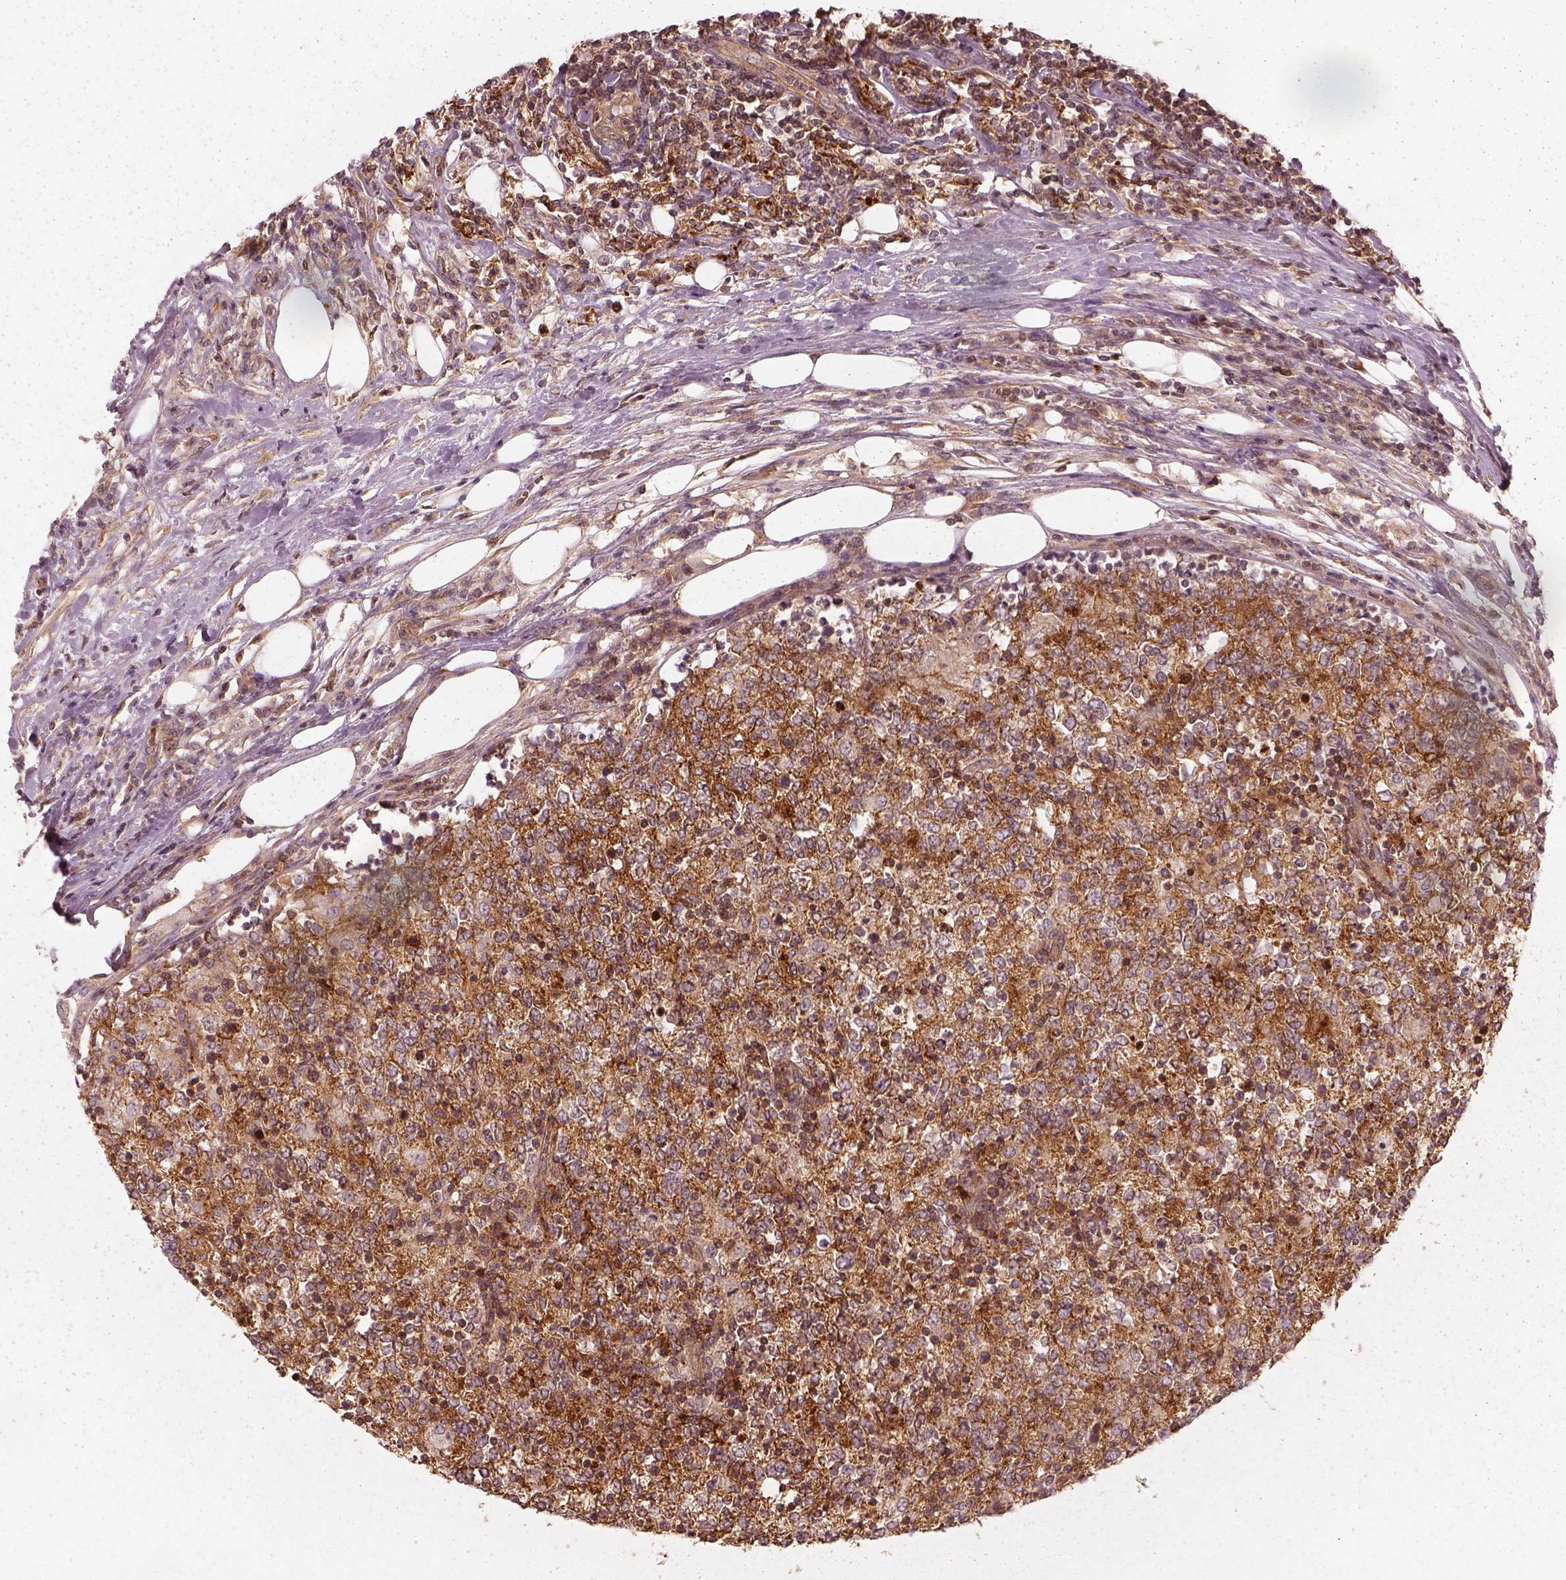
{"staining": {"intensity": "moderate", "quantity": ">75%", "location": "cytoplasmic/membranous"}, "tissue": "lymphoma", "cell_type": "Tumor cells", "image_type": "cancer", "snomed": [{"axis": "morphology", "description": "Malignant lymphoma, non-Hodgkin's type, High grade"}, {"axis": "topography", "description": "Lymph node"}], "caption": "Human malignant lymphoma, non-Hodgkin's type (high-grade) stained with a brown dye reveals moderate cytoplasmic/membranous positive positivity in about >75% of tumor cells.", "gene": "FAM107B", "patient": {"sex": "female", "age": 84}}